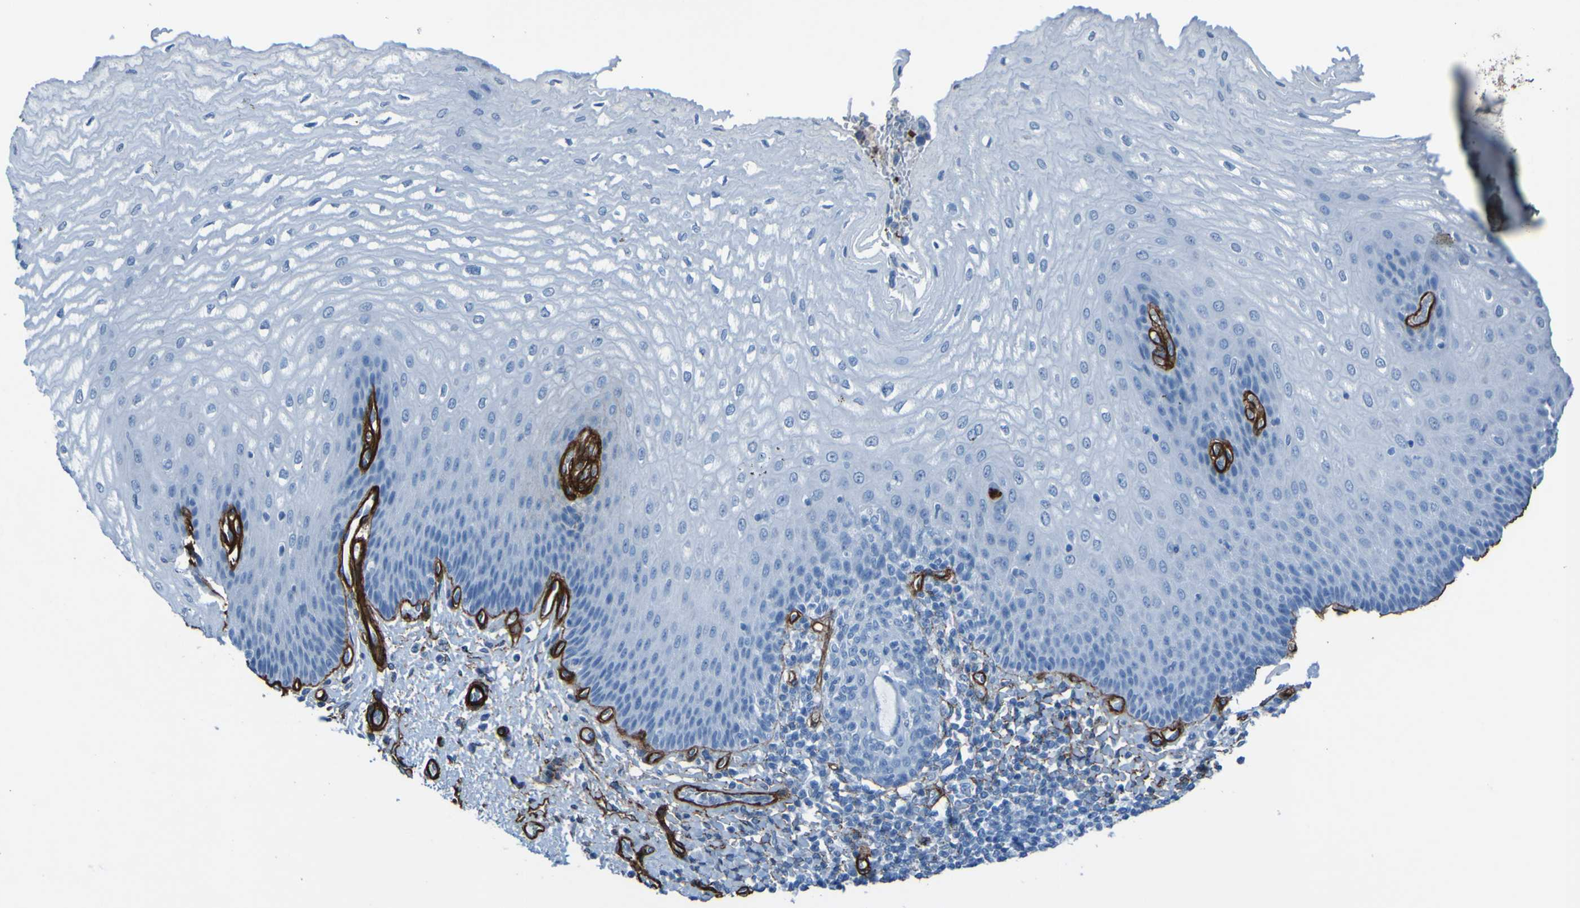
{"staining": {"intensity": "negative", "quantity": "none", "location": "none"}, "tissue": "esophagus", "cell_type": "Squamous epithelial cells", "image_type": "normal", "snomed": [{"axis": "morphology", "description": "Normal tissue, NOS"}, {"axis": "topography", "description": "Esophagus"}], "caption": "Immunohistochemical staining of benign human esophagus displays no significant expression in squamous epithelial cells. (DAB immunohistochemistry (IHC) visualized using brightfield microscopy, high magnification).", "gene": "COL4A2", "patient": {"sex": "male", "age": 54}}